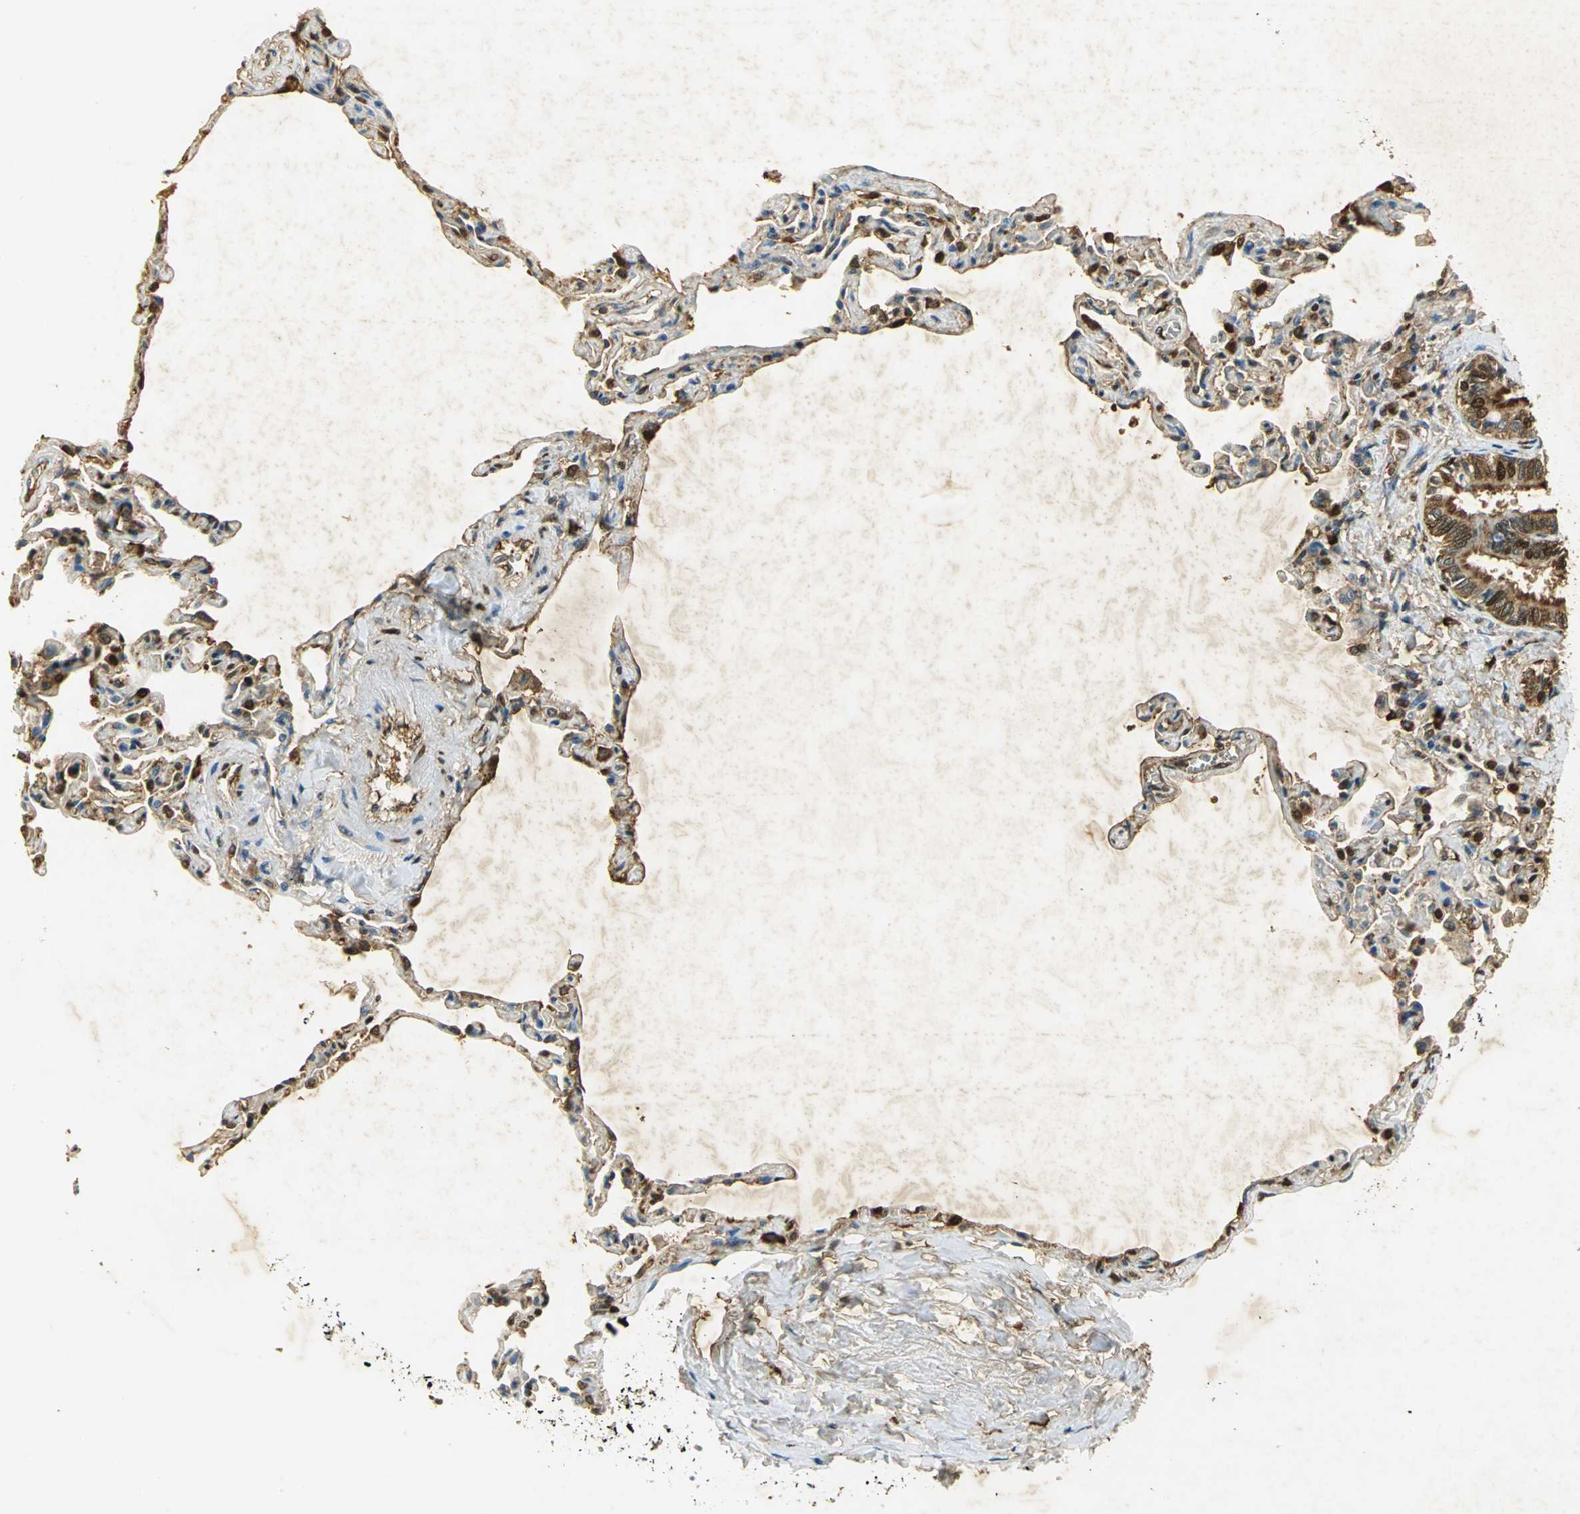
{"staining": {"intensity": "moderate", "quantity": "25%-75%", "location": "cytoplasmic/membranous"}, "tissue": "bronchus", "cell_type": "Respiratory epithelial cells", "image_type": "normal", "snomed": [{"axis": "morphology", "description": "Normal tissue, NOS"}, {"axis": "topography", "description": "Lung"}], "caption": "Immunohistochemistry (DAB) staining of unremarkable bronchus displays moderate cytoplasmic/membranous protein expression in about 25%-75% of respiratory epithelial cells.", "gene": "ANXA4", "patient": {"sex": "male", "age": 64}}